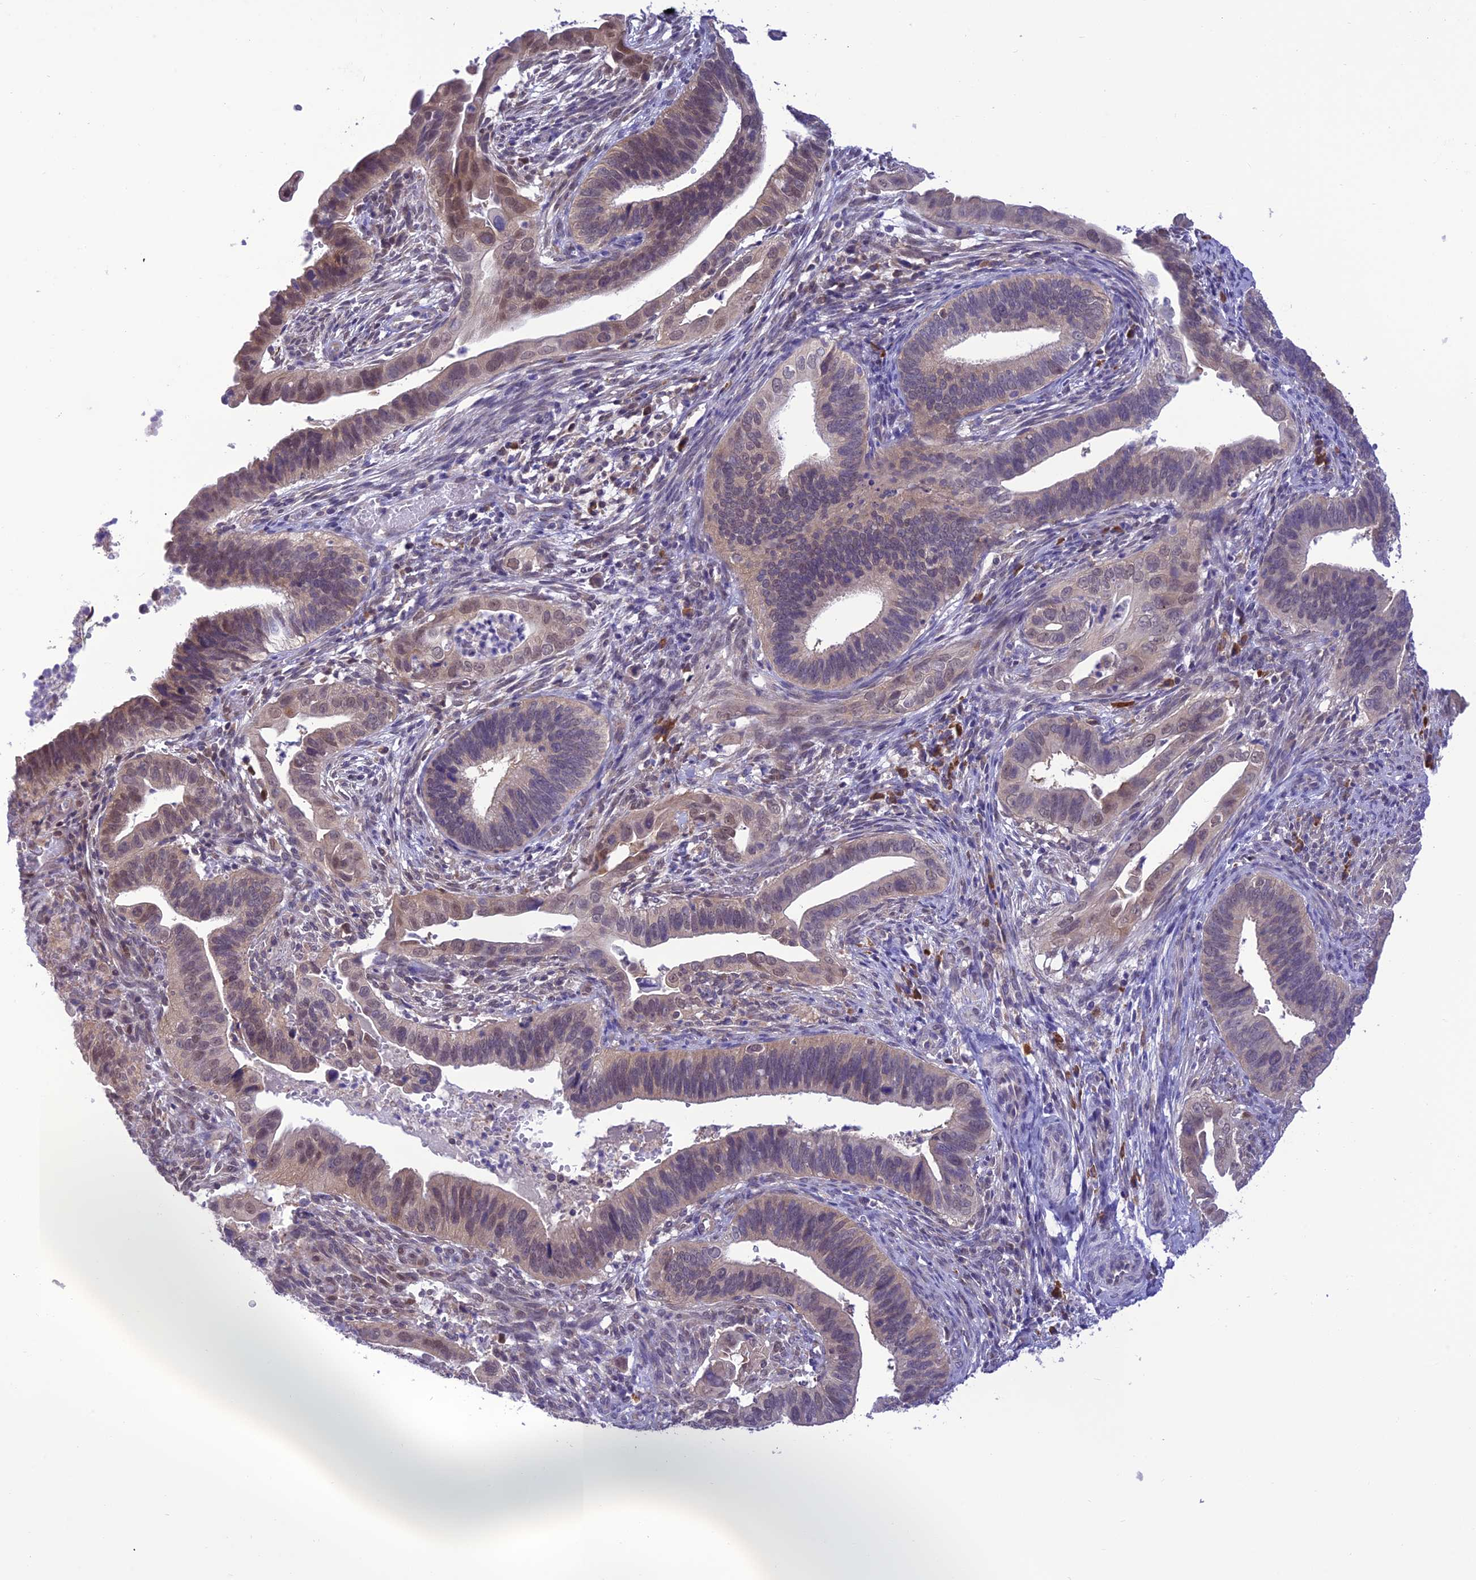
{"staining": {"intensity": "weak", "quantity": "25%-75%", "location": "nuclear"}, "tissue": "cervical cancer", "cell_type": "Tumor cells", "image_type": "cancer", "snomed": [{"axis": "morphology", "description": "Adenocarcinoma, NOS"}, {"axis": "topography", "description": "Cervix"}], "caption": "This image exhibits cervical cancer stained with immunohistochemistry (IHC) to label a protein in brown. The nuclear of tumor cells show weak positivity for the protein. Nuclei are counter-stained blue.", "gene": "RNF126", "patient": {"sex": "female", "age": 42}}